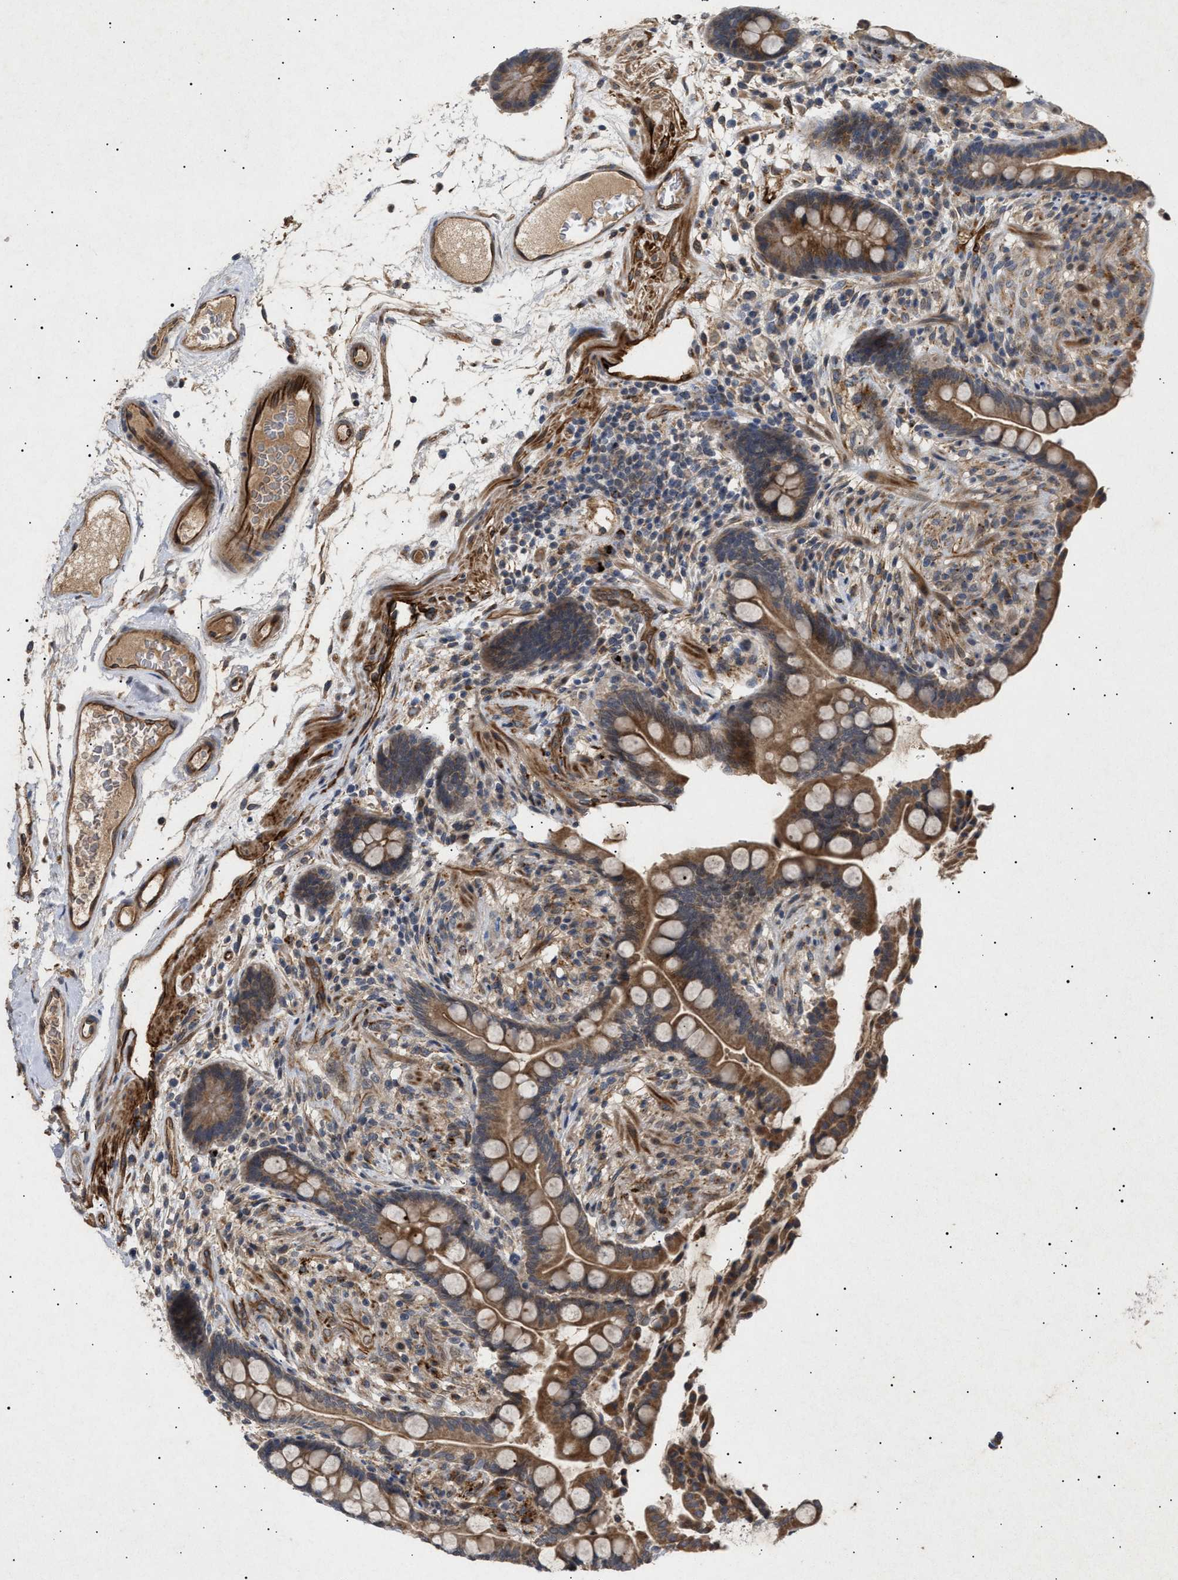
{"staining": {"intensity": "strong", "quantity": ">75%", "location": "cytoplasmic/membranous"}, "tissue": "colon", "cell_type": "Endothelial cells", "image_type": "normal", "snomed": [{"axis": "morphology", "description": "Normal tissue, NOS"}, {"axis": "topography", "description": "Colon"}], "caption": "An immunohistochemistry histopathology image of unremarkable tissue is shown. Protein staining in brown highlights strong cytoplasmic/membranous positivity in colon within endothelial cells. (Stains: DAB (3,3'-diaminobenzidine) in brown, nuclei in blue, Microscopy: brightfield microscopy at high magnification).", "gene": "SIRT5", "patient": {"sex": "male", "age": 73}}